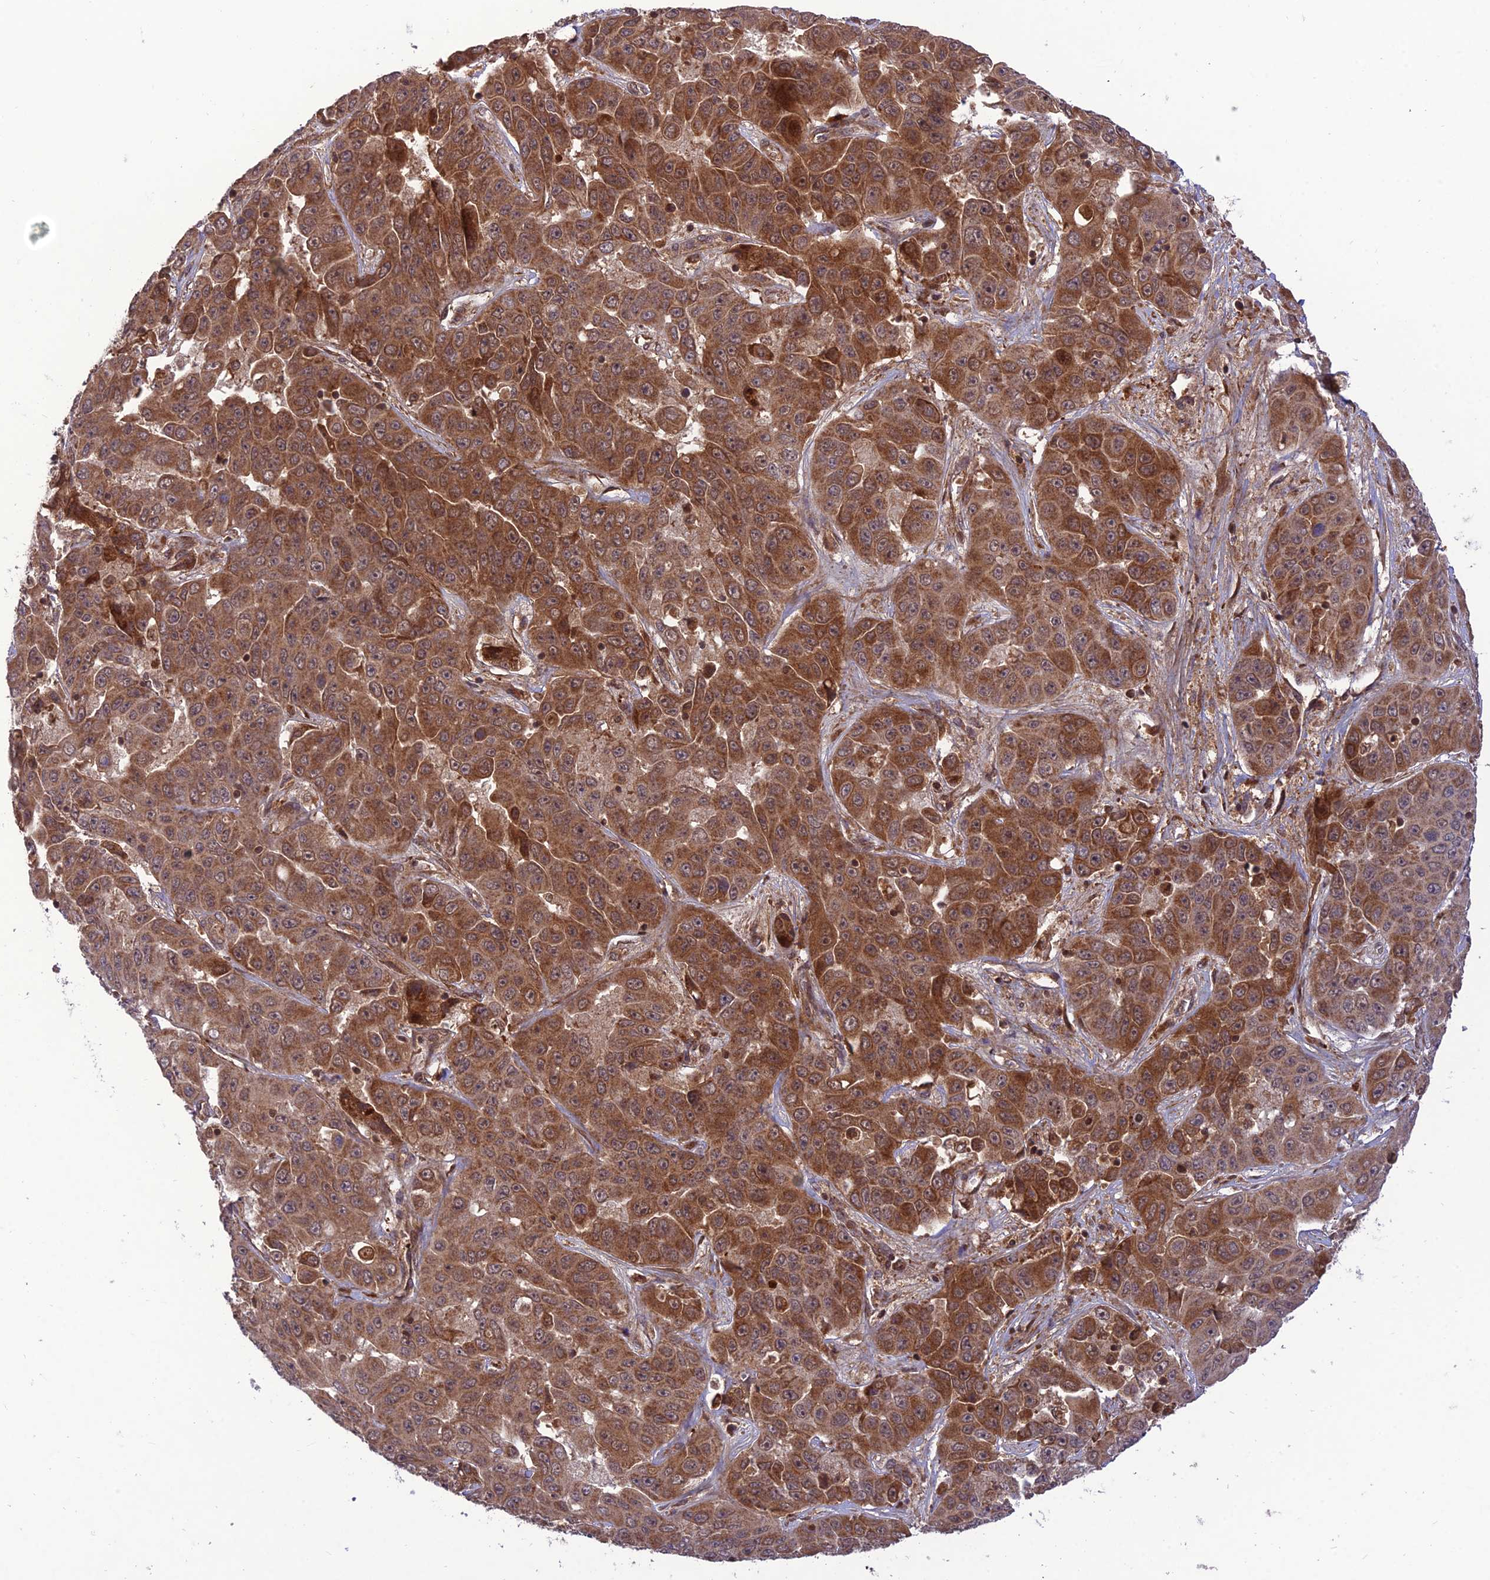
{"staining": {"intensity": "strong", "quantity": ">75%", "location": "cytoplasmic/membranous"}, "tissue": "liver cancer", "cell_type": "Tumor cells", "image_type": "cancer", "snomed": [{"axis": "morphology", "description": "Cholangiocarcinoma"}, {"axis": "topography", "description": "Liver"}], "caption": "Immunohistochemistry (IHC) of human cholangiocarcinoma (liver) reveals high levels of strong cytoplasmic/membranous staining in about >75% of tumor cells.", "gene": "NDUFC1", "patient": {"sex": "female", "age": 52}}